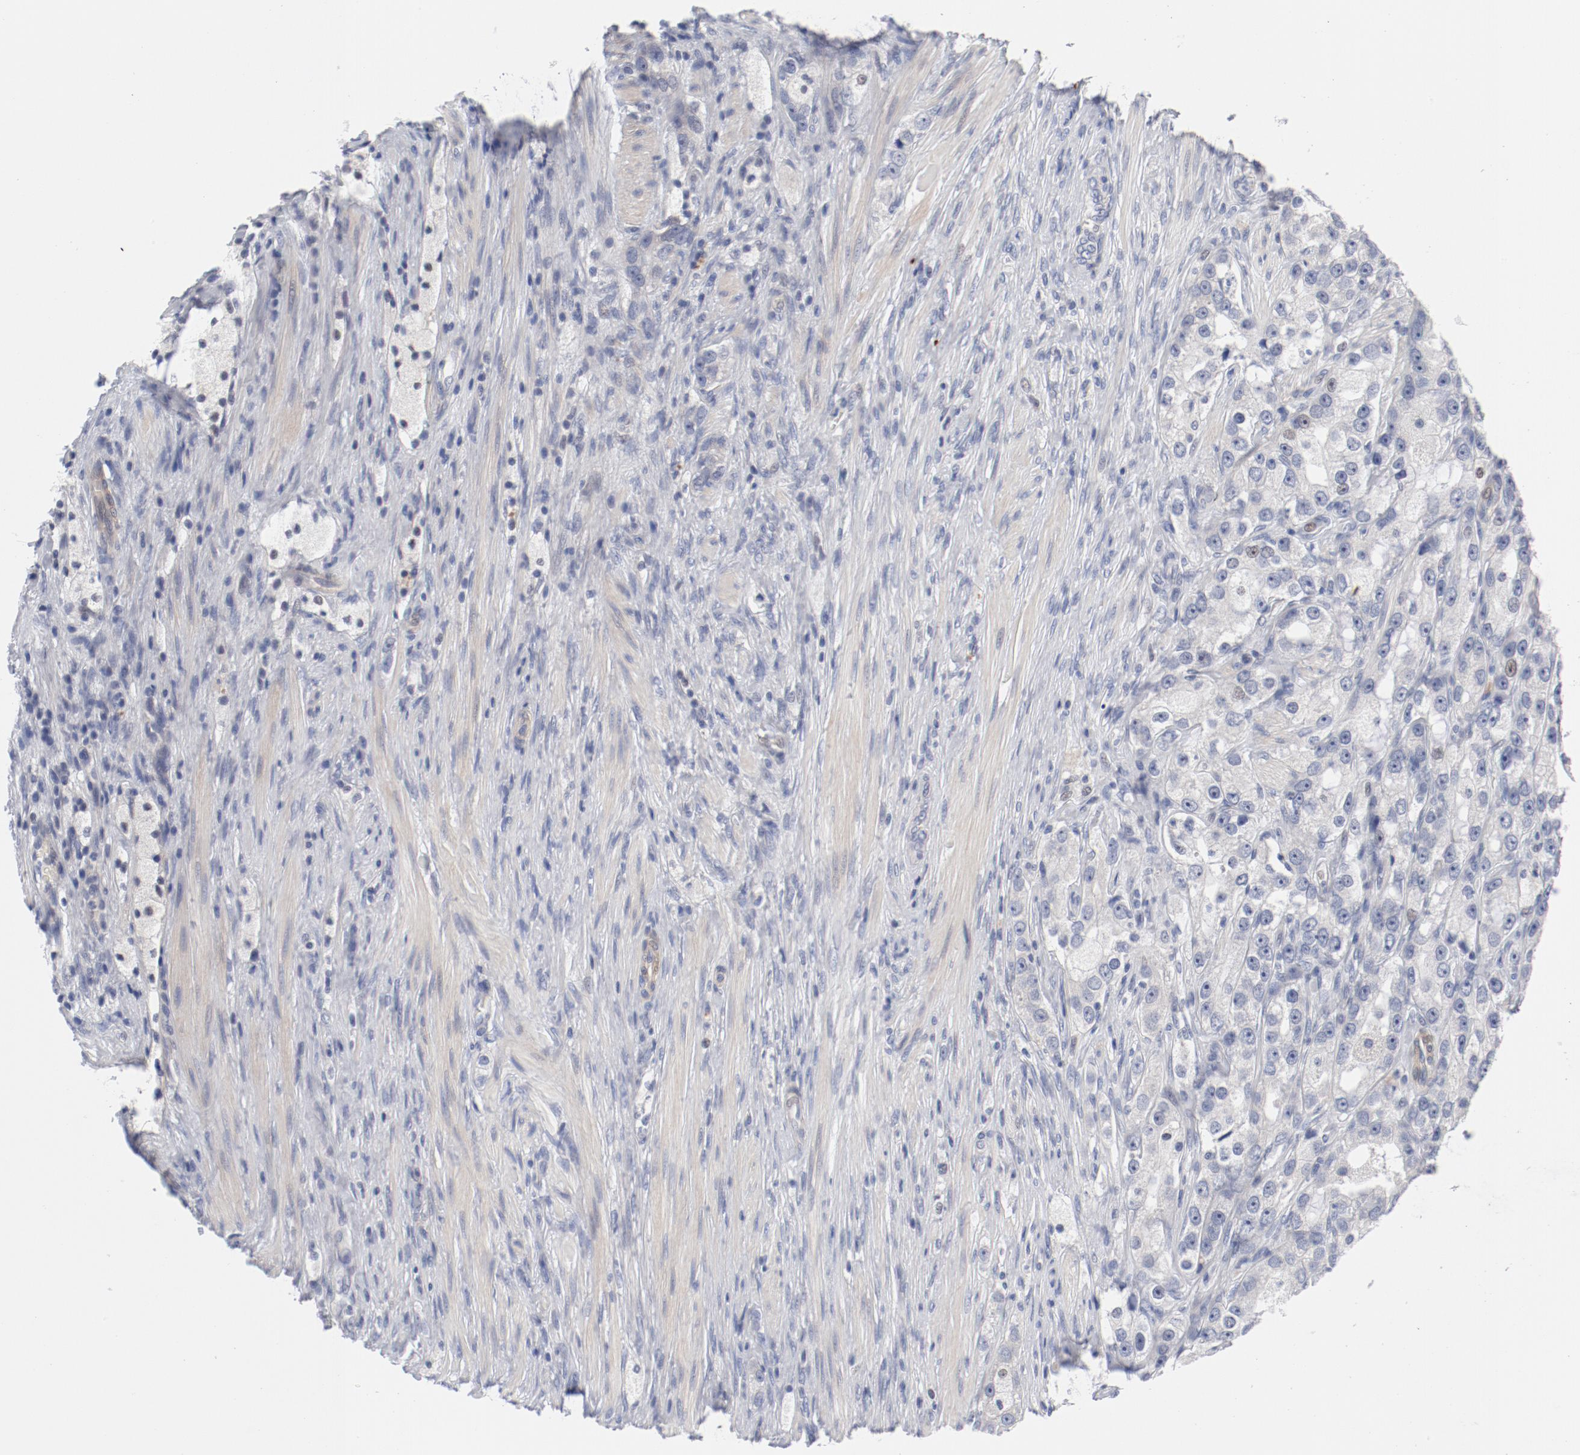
{"staining": {"intensity": "negative", "quantity": "none", "location": "none"}, "tissue": "prostate cancer", "cell_type": "Tumor cells", "image_type": "cancer", "snomed": [{"axis": "morphology", "description": "Adenocarcinoma, High grade"}, {"axis": "topography", "description": "Prostate"}], "caption": "Human high-grade adenocarcinoma (prostate) stained for a protein using IHC displays no positivity in tumor cells.", "gene": "KCNK13", "patient": {"sex": "male", "age": 63}}